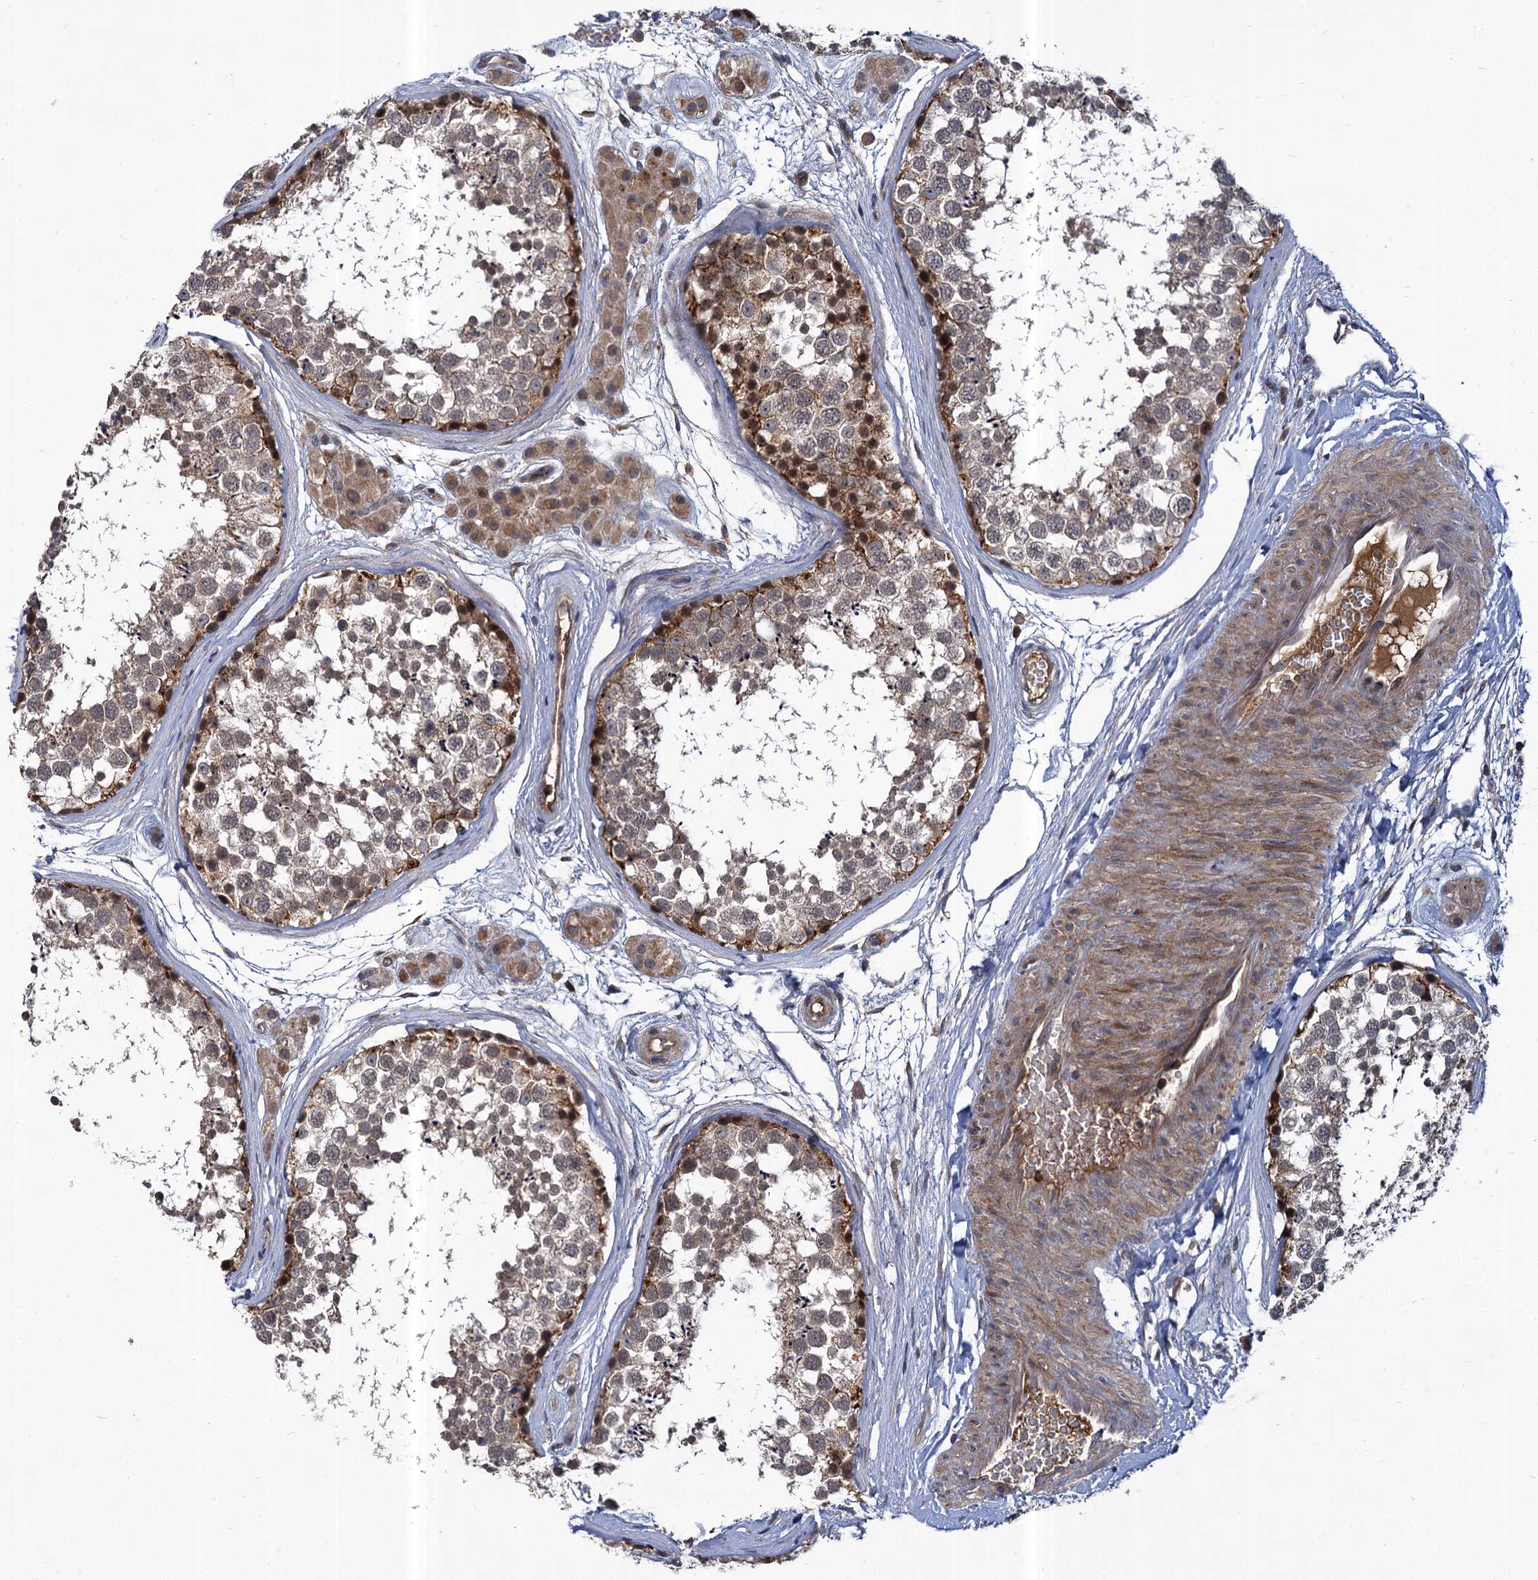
{"staining": {"intensity": "moderate", "quantity": "25%-75%", "location": "cytoplasmic/membranous,nuclear"}, "tissue": "testis", "cell_type": "Cells in seminiferous ducts", "image_type": "normal", "snomed": [{"axis": "morphology", "description": "Normal tissue, NOS"}, {"axis": "topography", "description": "Testis"}], "caption": "IHC staining of normal testis, which demonstrates medium levels of moderate cytoplasmic/membranous,nuclear positivity in about 25%-75% of cells in seminiferous ducts indicating moderate cytoplasmic/membranous,nuclear protein expression. The staining was performed using DAB (brown) for protein detection and nuclei were counterstained in hematoxylin (blue).", "gene": "ABLIM1", "patient": {"sex": "male", "age": 56}}